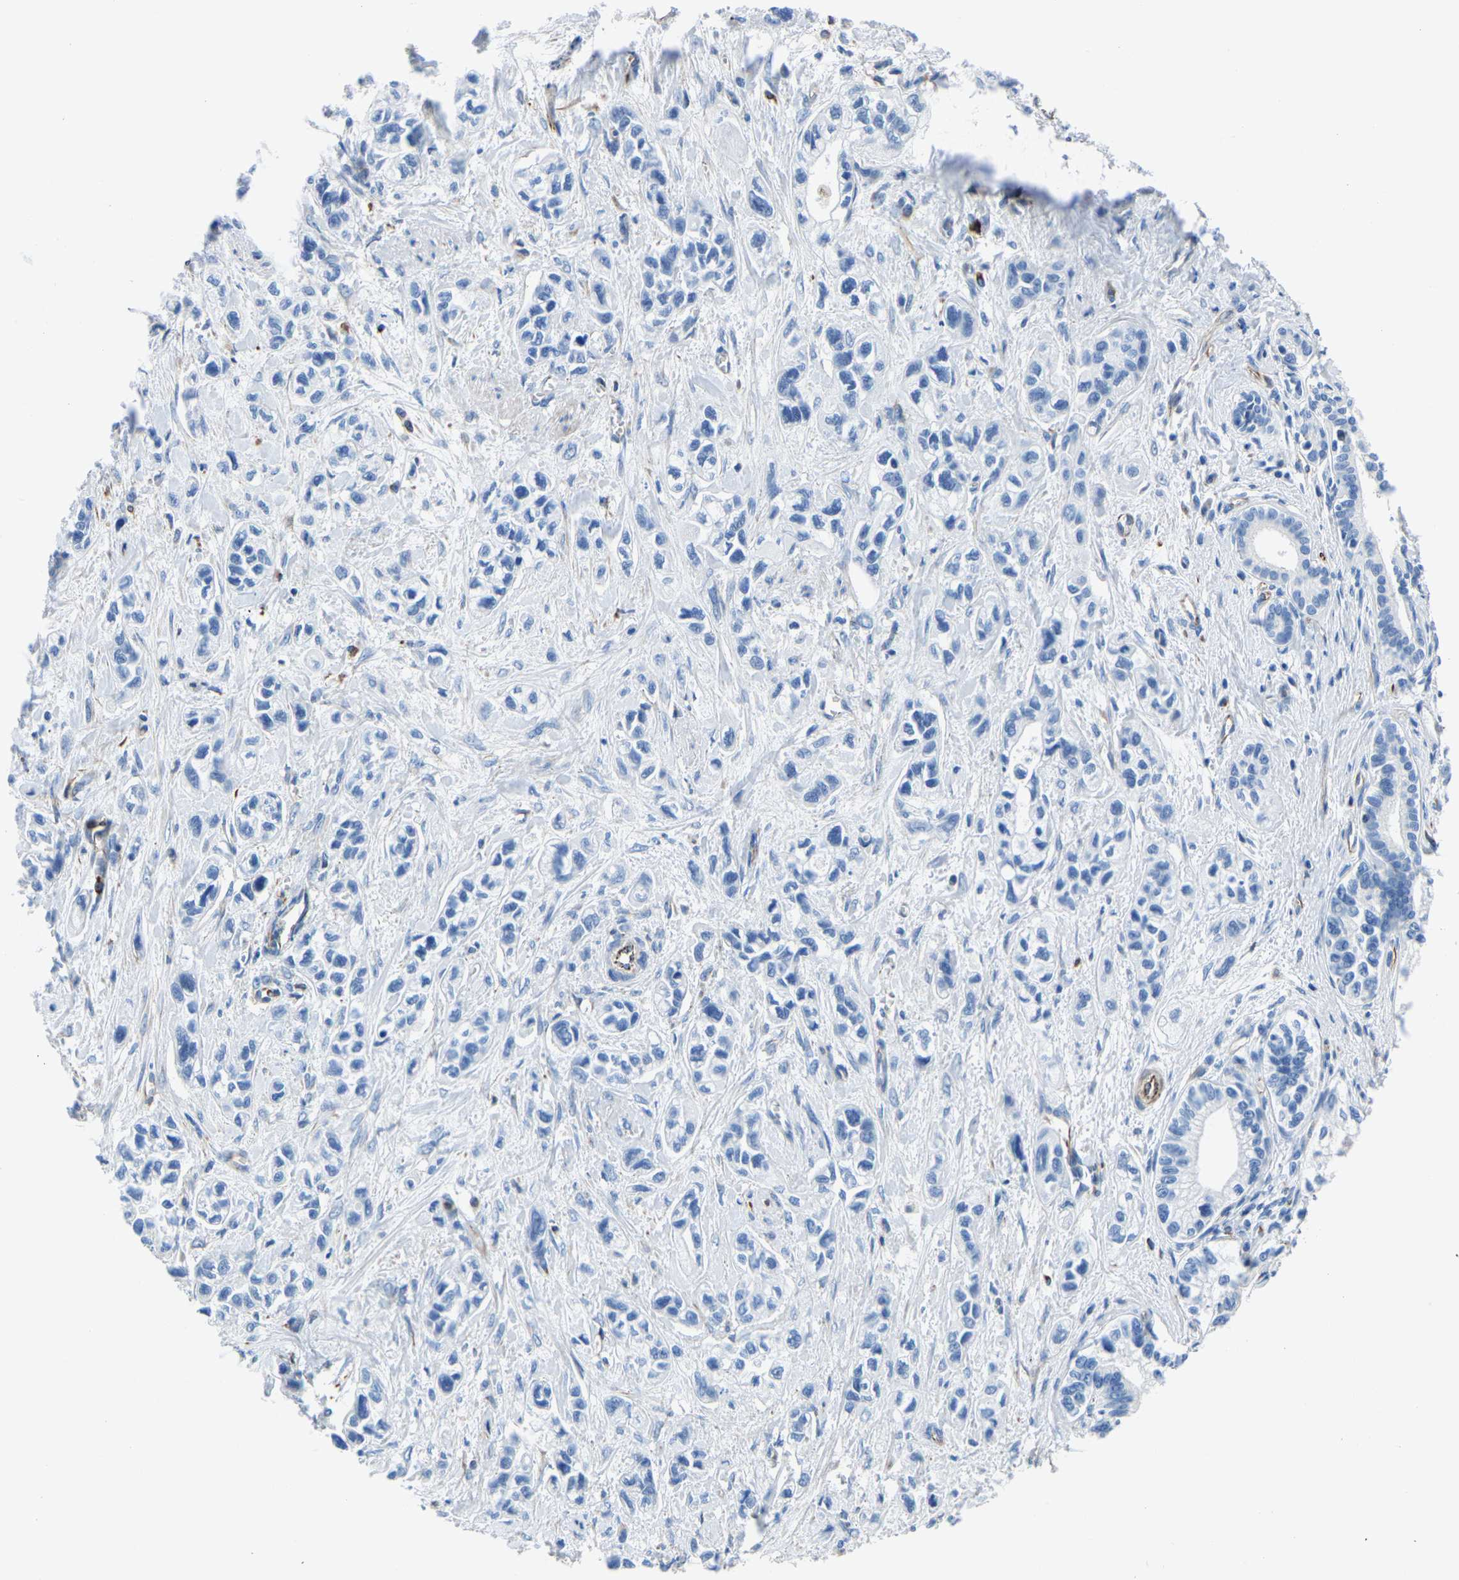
{"staining": {"intensity": "negative", "quantity": "none", "location": "none"}, "tissue": "pancreatic cancer", "cell_type": "Tumor cells", "image_type": "cancer", "snomed": [{"axis": "morphology", "description": "Adenocarcinoma, NOS"}, {"axis": "topography", "description": "Pancreas"}], "caption": "Adenocarcinoma (pancreatic) was stained to show a protein in brown. There is no significant positivity in tumor cells.", "gene": "MS4A3", "patient": {"sex": "male", "age": 74}}